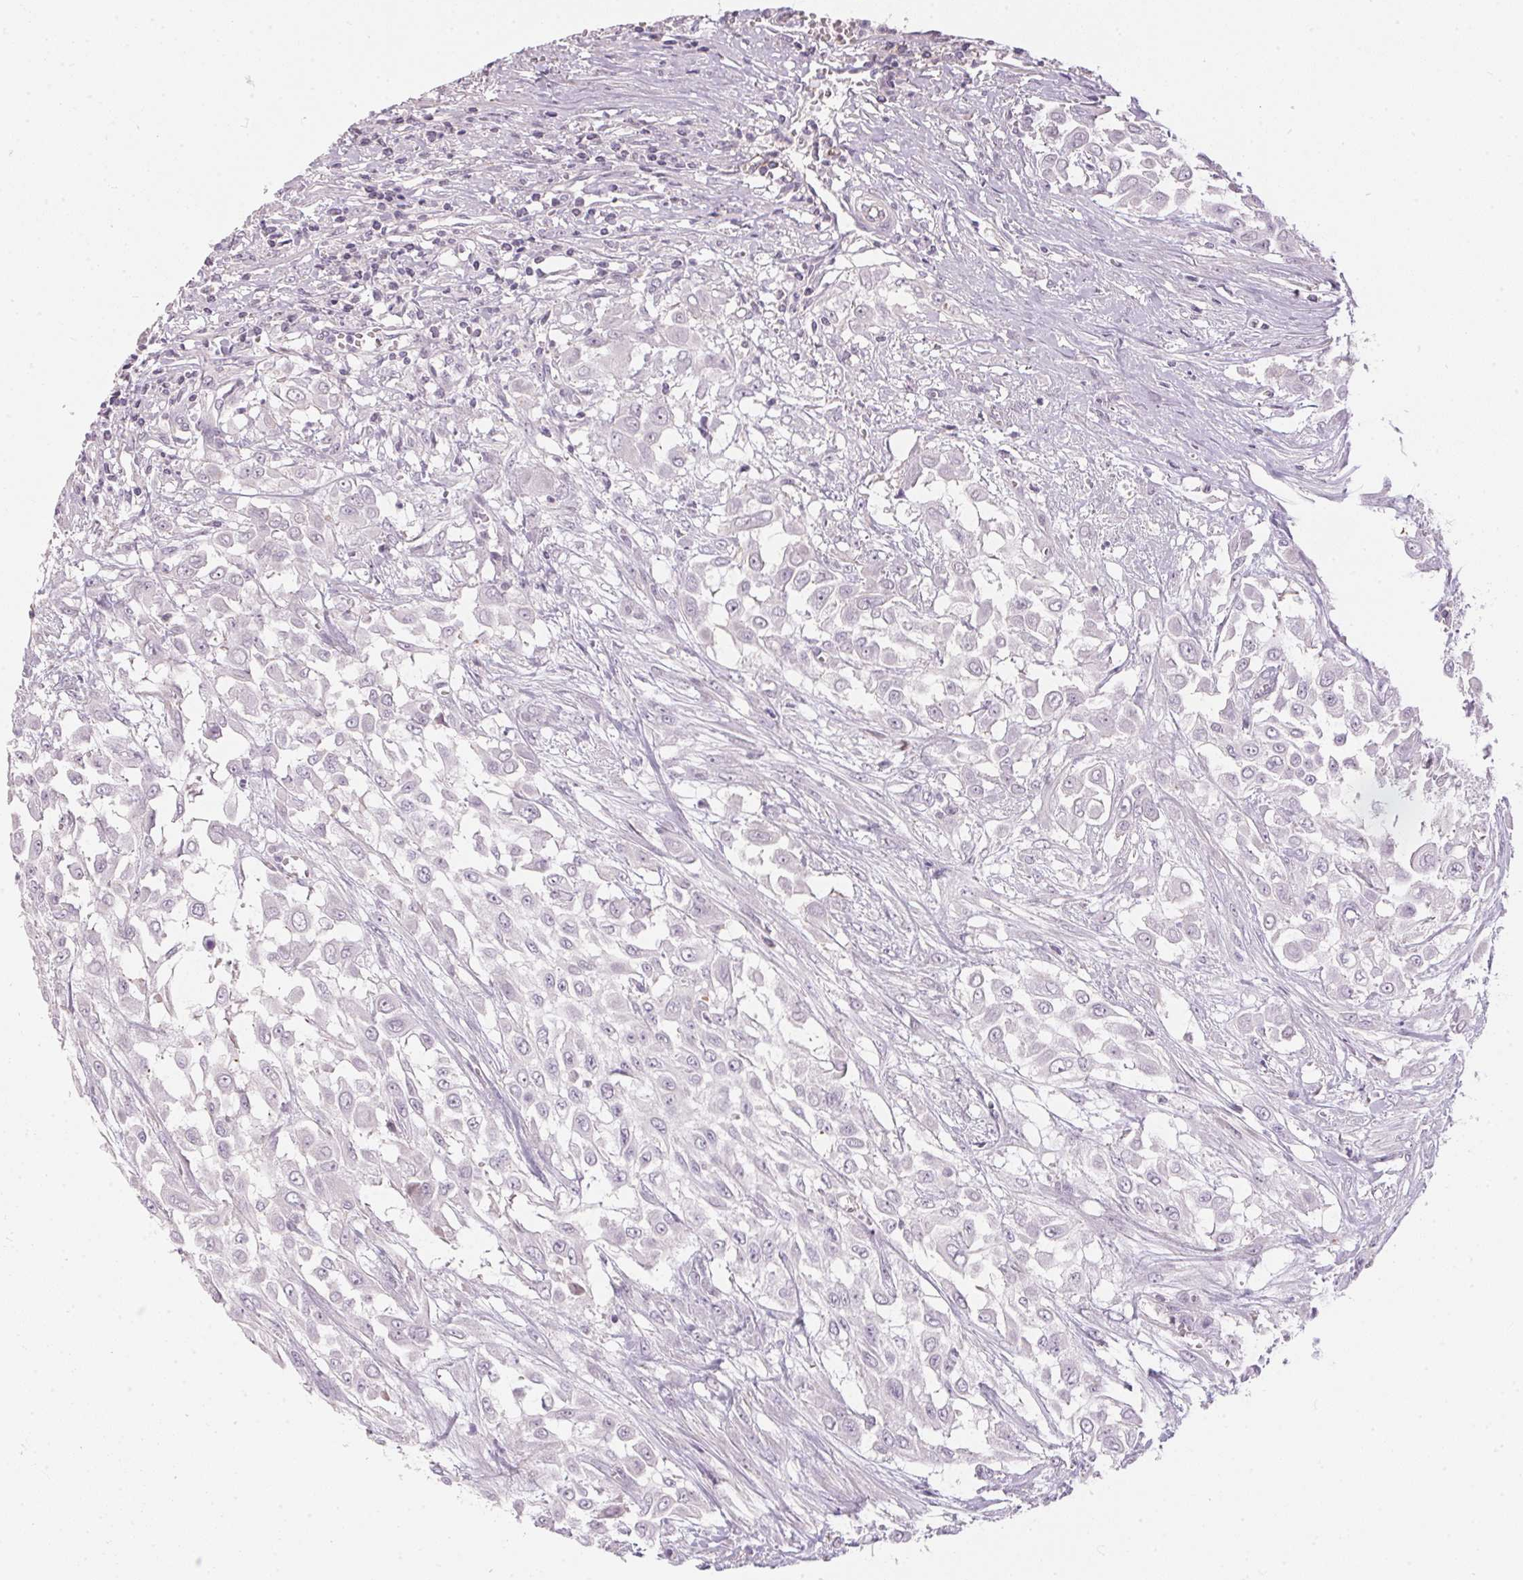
{"staining": {"intensity": "negative", "quantity": "none", "location": "none"}, "tissue": "urothelial cancer", "cell_type": "Tumor cells", "image_type": "cancer", "snomed": [{"axis": "morphology", "description": "Urothelial carcinoma, High grade"}, {"axis": "topography", "description": "Urinary bladder"}], "caption": "The image displays no significant staining in tumor cells of urothelial cancer.", "gene": "GDAP1L1", "patient": {"sex": "male", "age": 57}}